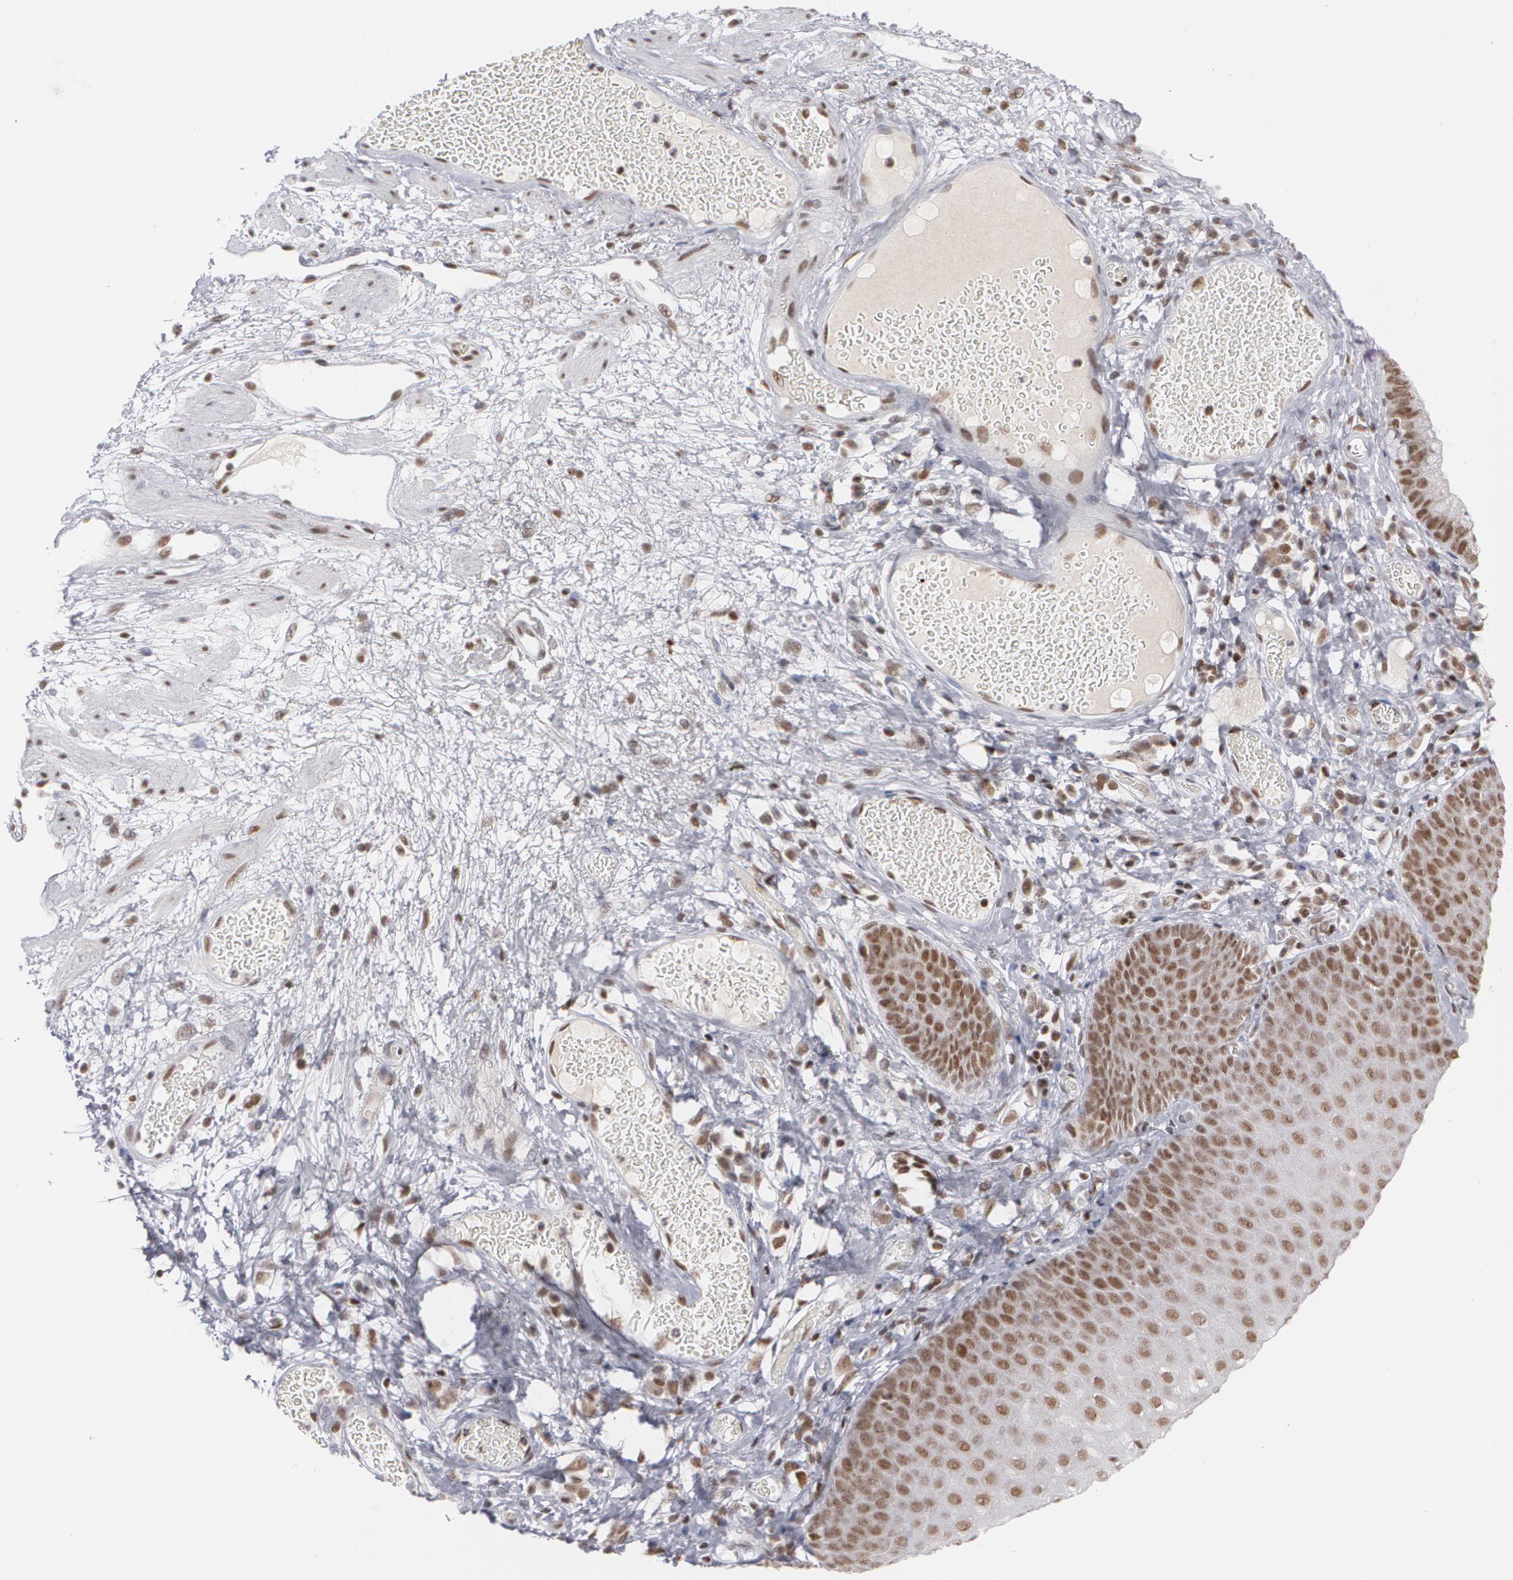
{"staining": {"intensity": "strong", "quantity": ">75%", "location": "nuclear"}, "tissue": "skin", "cell_type": "Epidermal cells", "image_type": "normal", "snomed": [{"axis": "morphology", "description": "Normal tissue, NOS"}, {"axis": "morphology", "description": "Hemorrhoids"}, {"axis": "morphology", "description": "Inflammation, NOS"}, {"axis": "topography", "description": "Anal"}], "caption": "Immunohistochemistry (IHC) of normal skin exhibits high levels of strong nuclear staining in about >75% of epidermal cells.", "gene": "MCL1", "patient": {"sex": "male", "age": 60}}